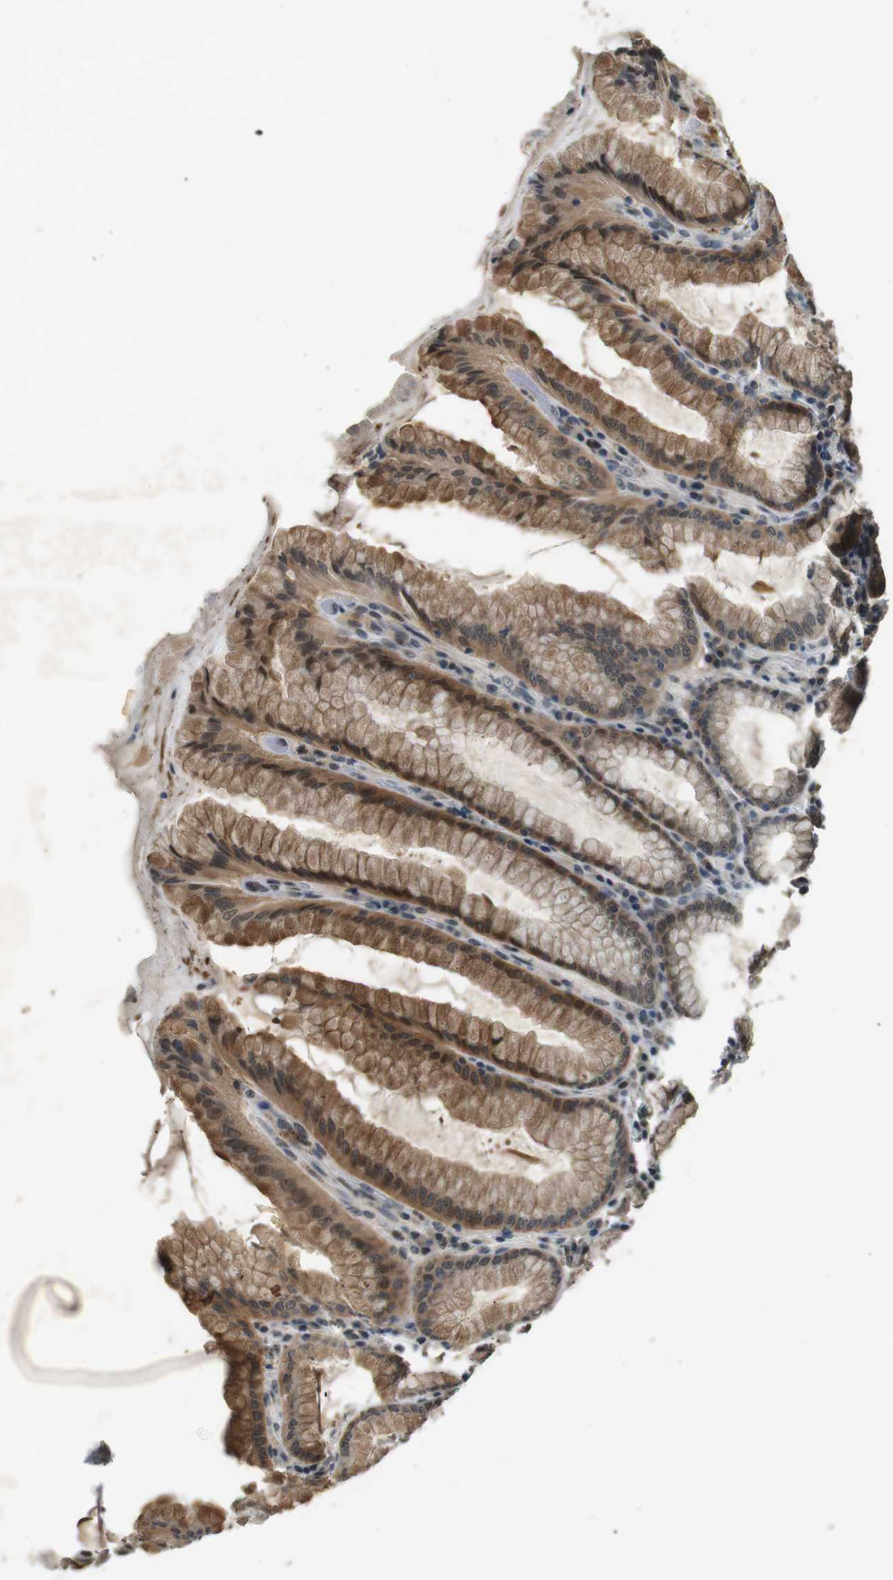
{"staining": {"intensity": "moderate", "quantity": ">75%", "location": "cytoplasmic/membranous,nuclear"}, "tissue": "stomach", "cell_type": "Glandular cells", "image_type": "normal", "snomed": [{"axis": "morphology", "description": "Normal tissue, NOS"}, {"axis": "topography", "description": "Stomach, lower"}], "caption": "Immunohistochemistry (IHC) histopathology image of unremarkable stomach stained for a protein (brown), which exhibits medium levels of moderate cytoplasmic/membranous,nuclear staining in about >75% of glandular cells.", "gene": "CDK14", "patient": {"sex": "female", "age": 76}}